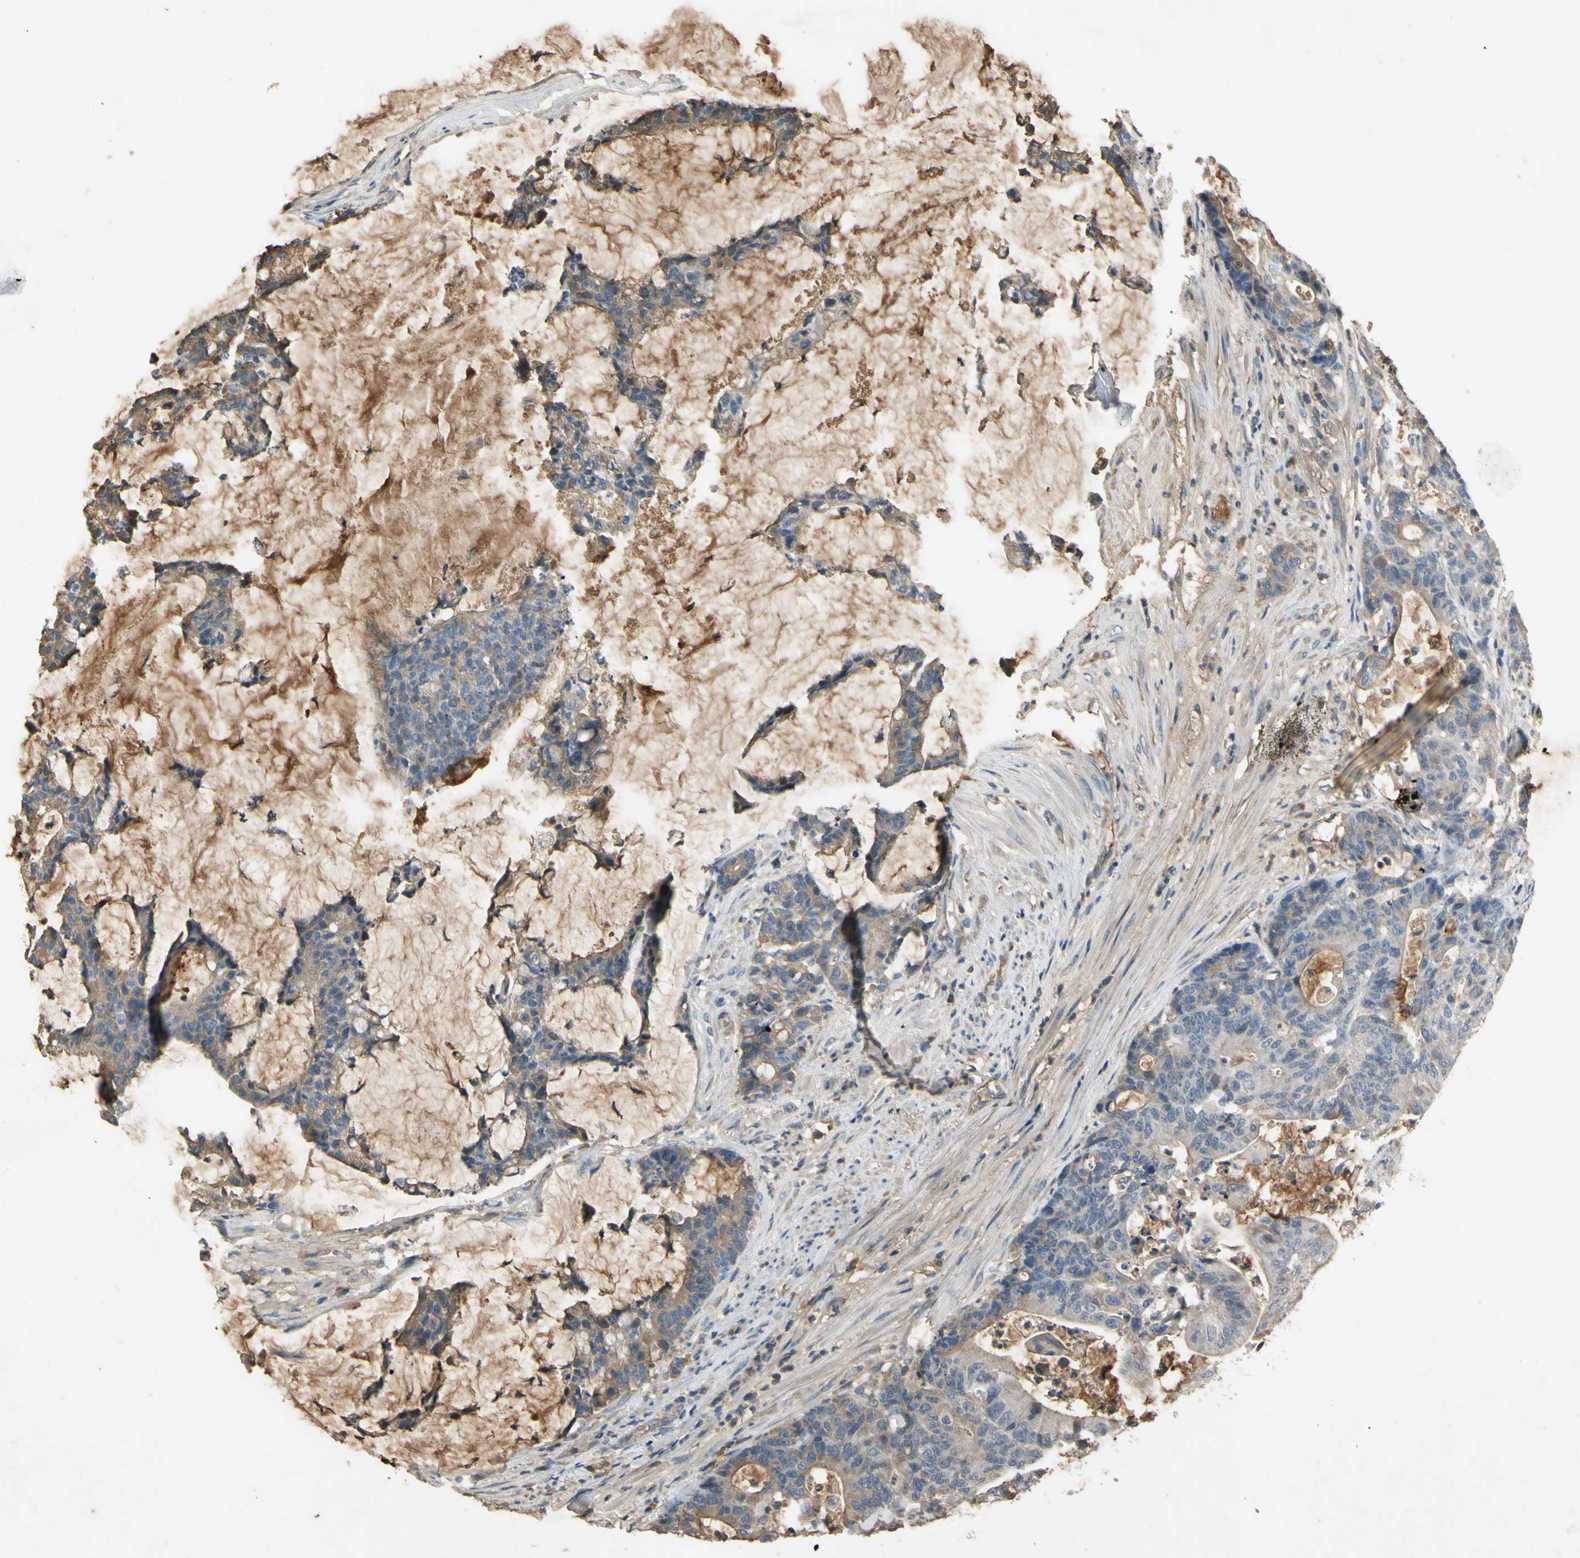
{"staining": {"intensity": "weak", "quantity": ">75%", "location": "cytoplasmic/membranous"}, "tissue": "colorectal cancer", "cell_type": "Tumor cells", "image_type": "cancer", "snomed": [{"axis": "morphology", "description": "Adenocarcinoma, NOS"}, {"axis": "topography", "description": "Colon"}], "caption": "This image displays immunohistochemistry (IHC) staining of colorectal cancer, with low weak cytoplasmic/membranous expression in approximately >75% of tumor cells.", "gene": "TIMP2", "patient": {"sex": "female", "age": 84}}